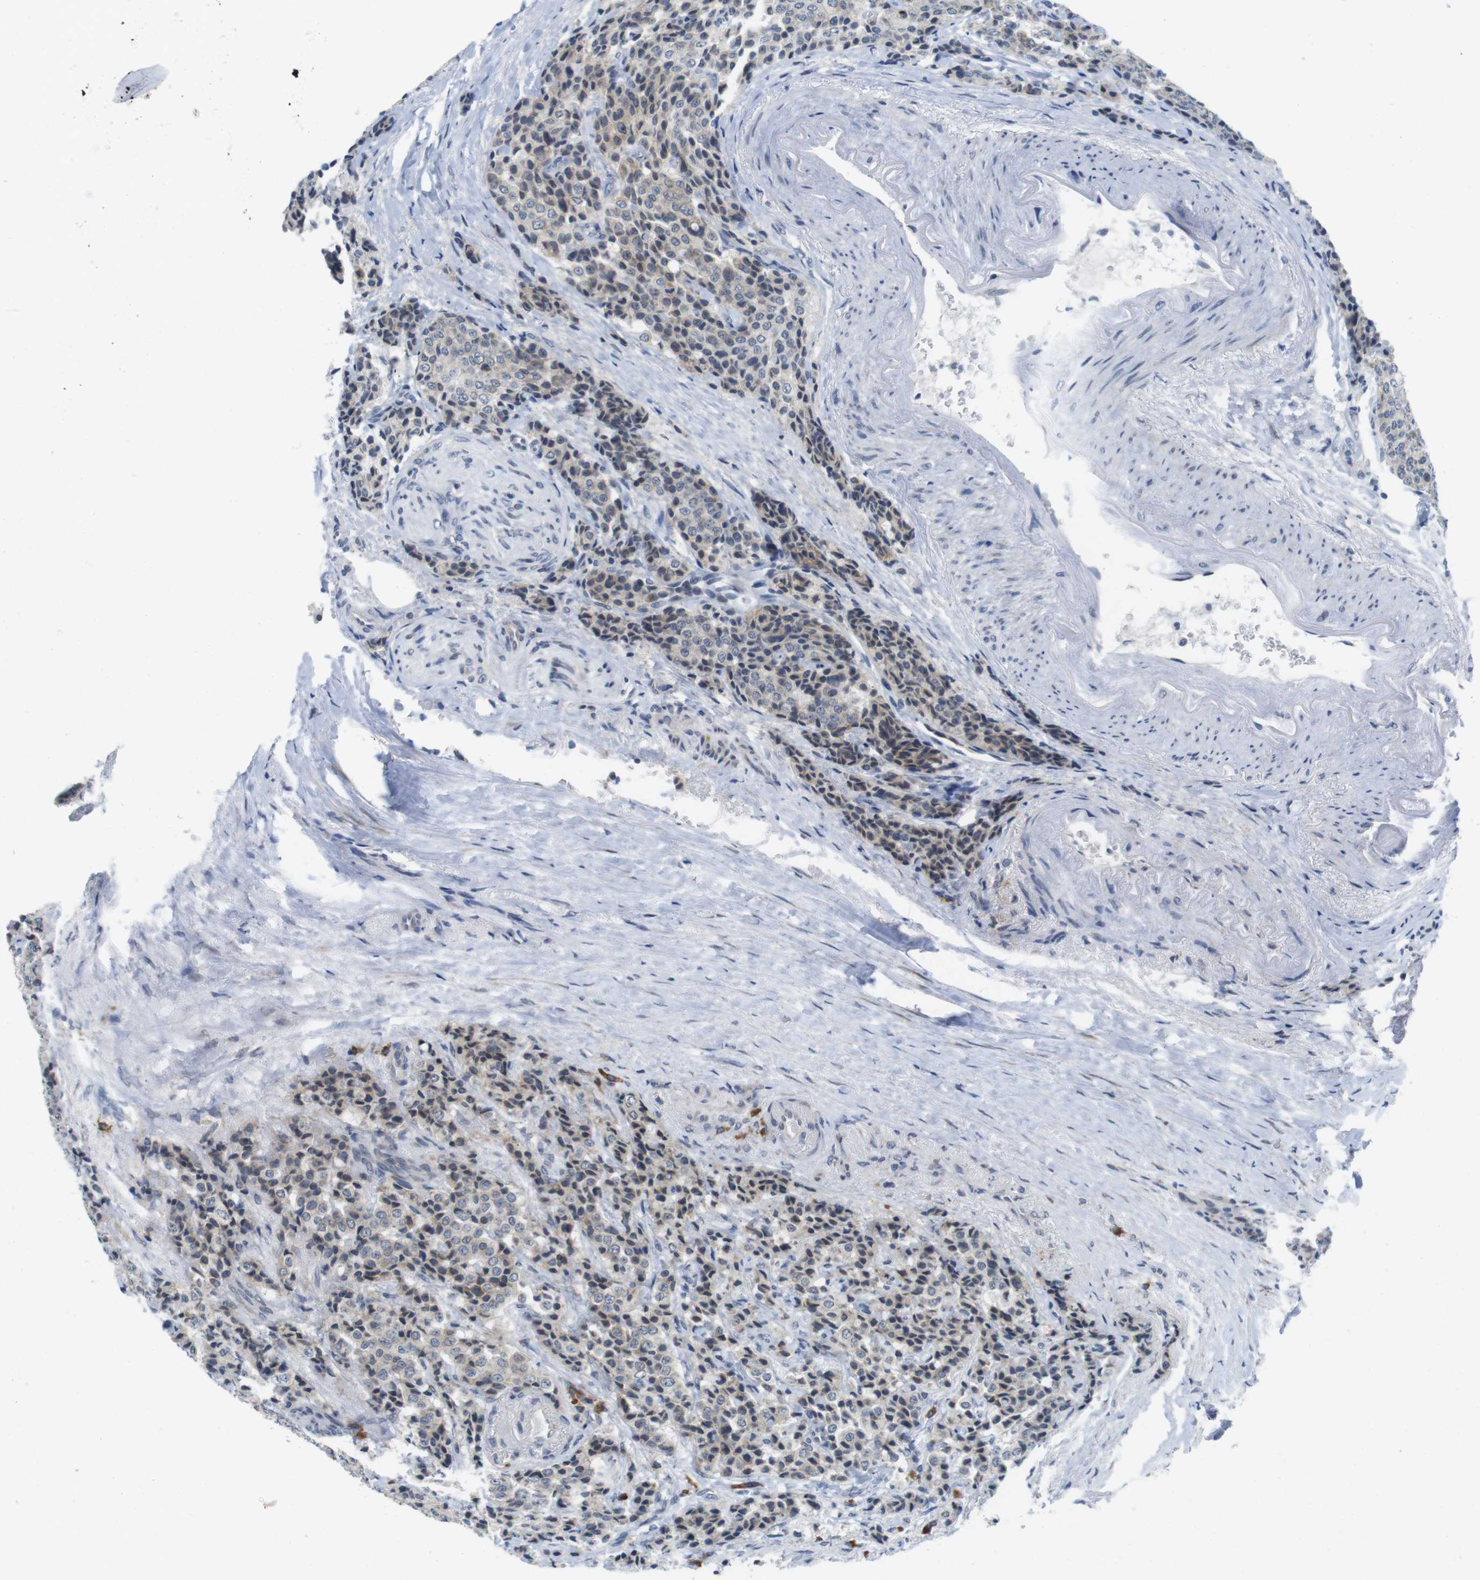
{"staining": {"intensity": "negative", "quantity": "none", "location": "none"}, "tissue": "carcinoid", "cell_type": "Tumor cells", "image_type": "cancer", "snomed": [{"axis": "morphology", "description": "Carcinoid, malignant, NOS"}, {"axis": "topography", "description": "Colon"}], "caption": "High magnification brightfield microscopy of malignant carcinoid stained with DAB (brown) and counterstained with hematoxylin (blue): tumor cells show no significant positivity.", "gene": "ERGIC3", "patient": {"sex": "female", "age": 61}}